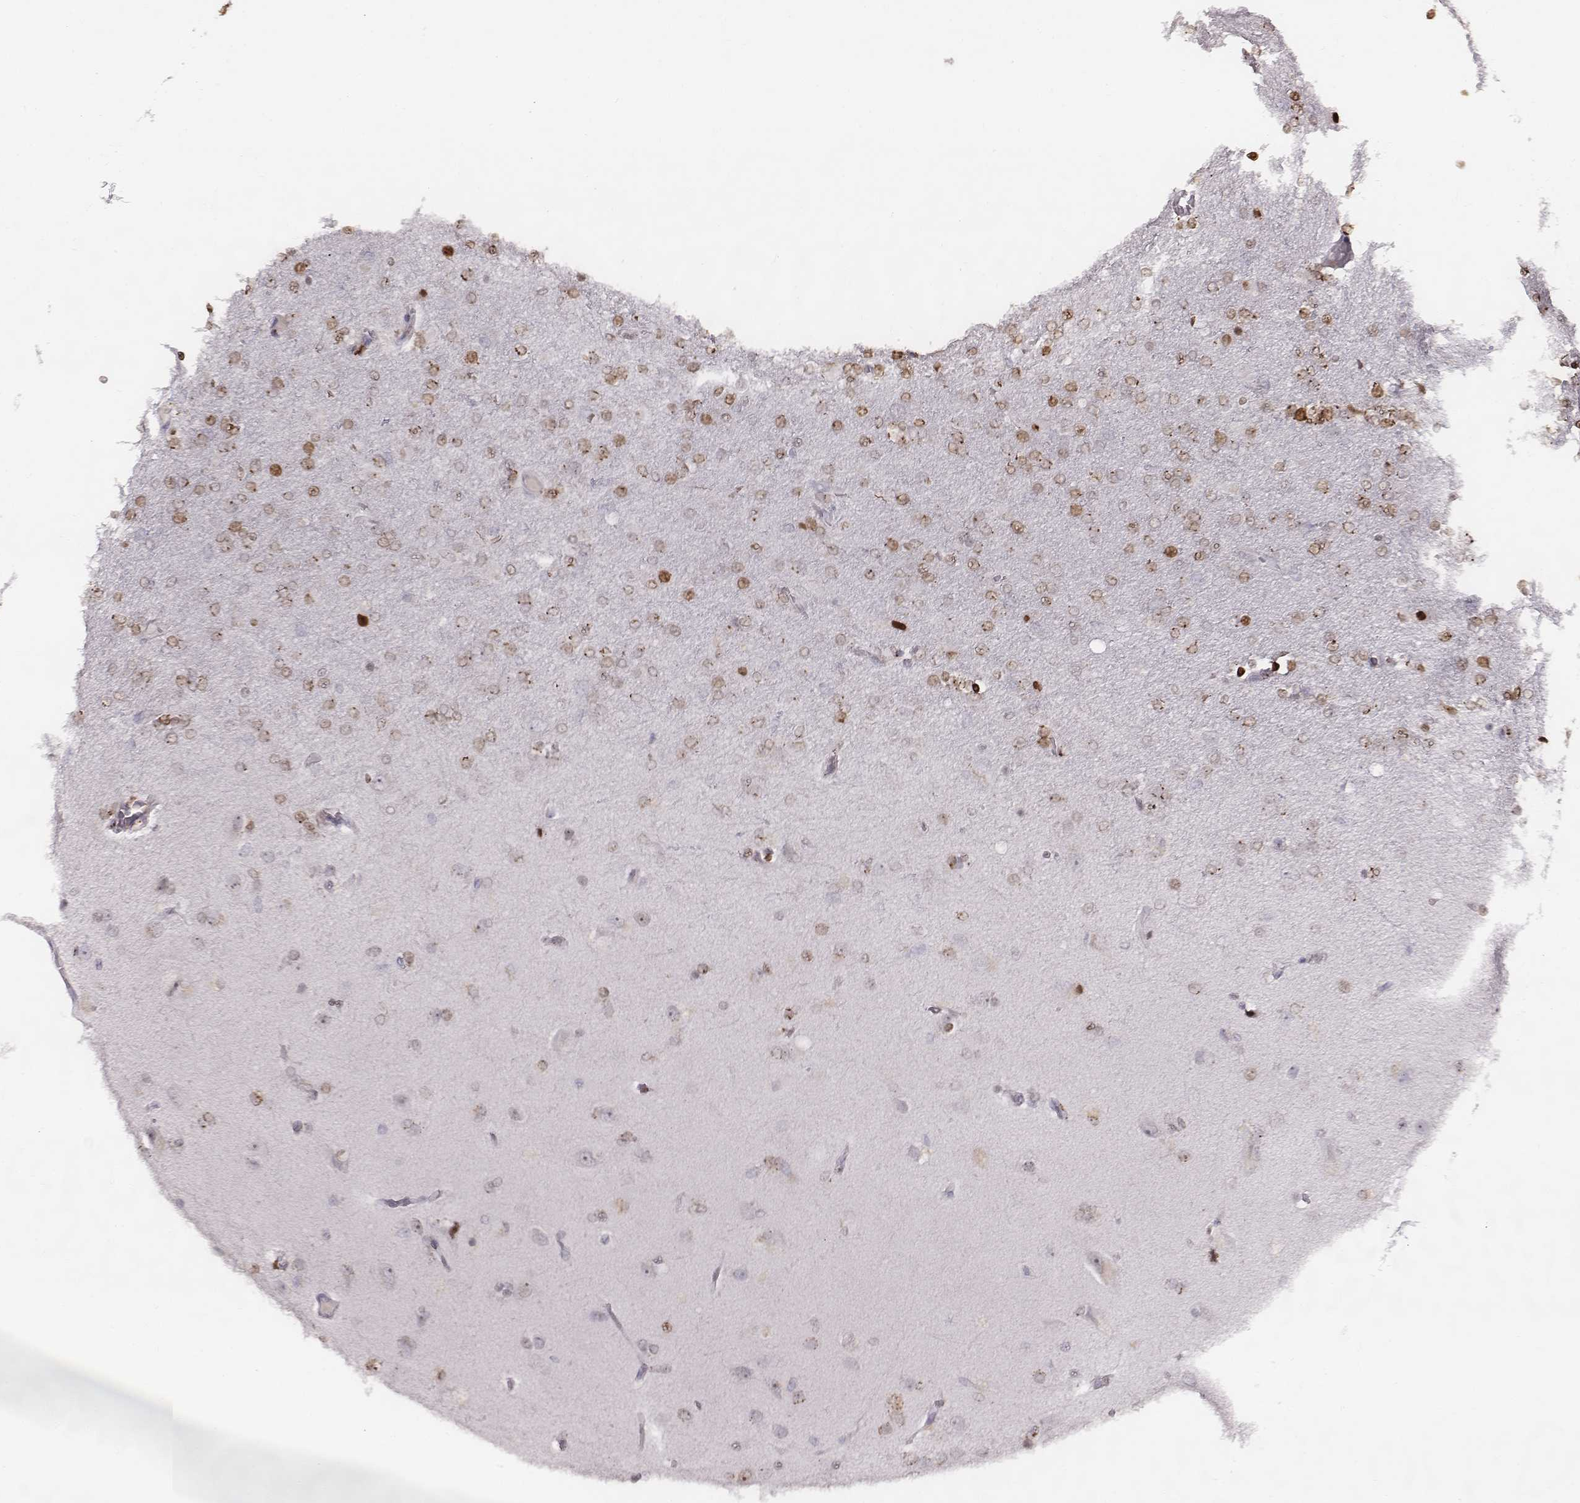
{"staining": {"intensity": "moderate", "quantity": "25%-75%", "location": "nuclear"}, "tissue": "glioma", "cell_type": "Tumor cells", "image_type": "cancer", "snomed": [{"axis": "morphology", "description": "Glioma, malignant, High grade"}, {"axis": "topography", "description": "Cerebral cortex"}], "caption": "Protein expression analysis of human malignant glioma (high-grade) reveals moderate nuclear positivity in approximately 25%-75% of tumor cells. The protein is stained brown, and the nuclei are stained in blue (DAB IHC with brightfield microscopy, high magnification).", "gene": "NDC1", "patient": {"sex": "male", "age": 70}}